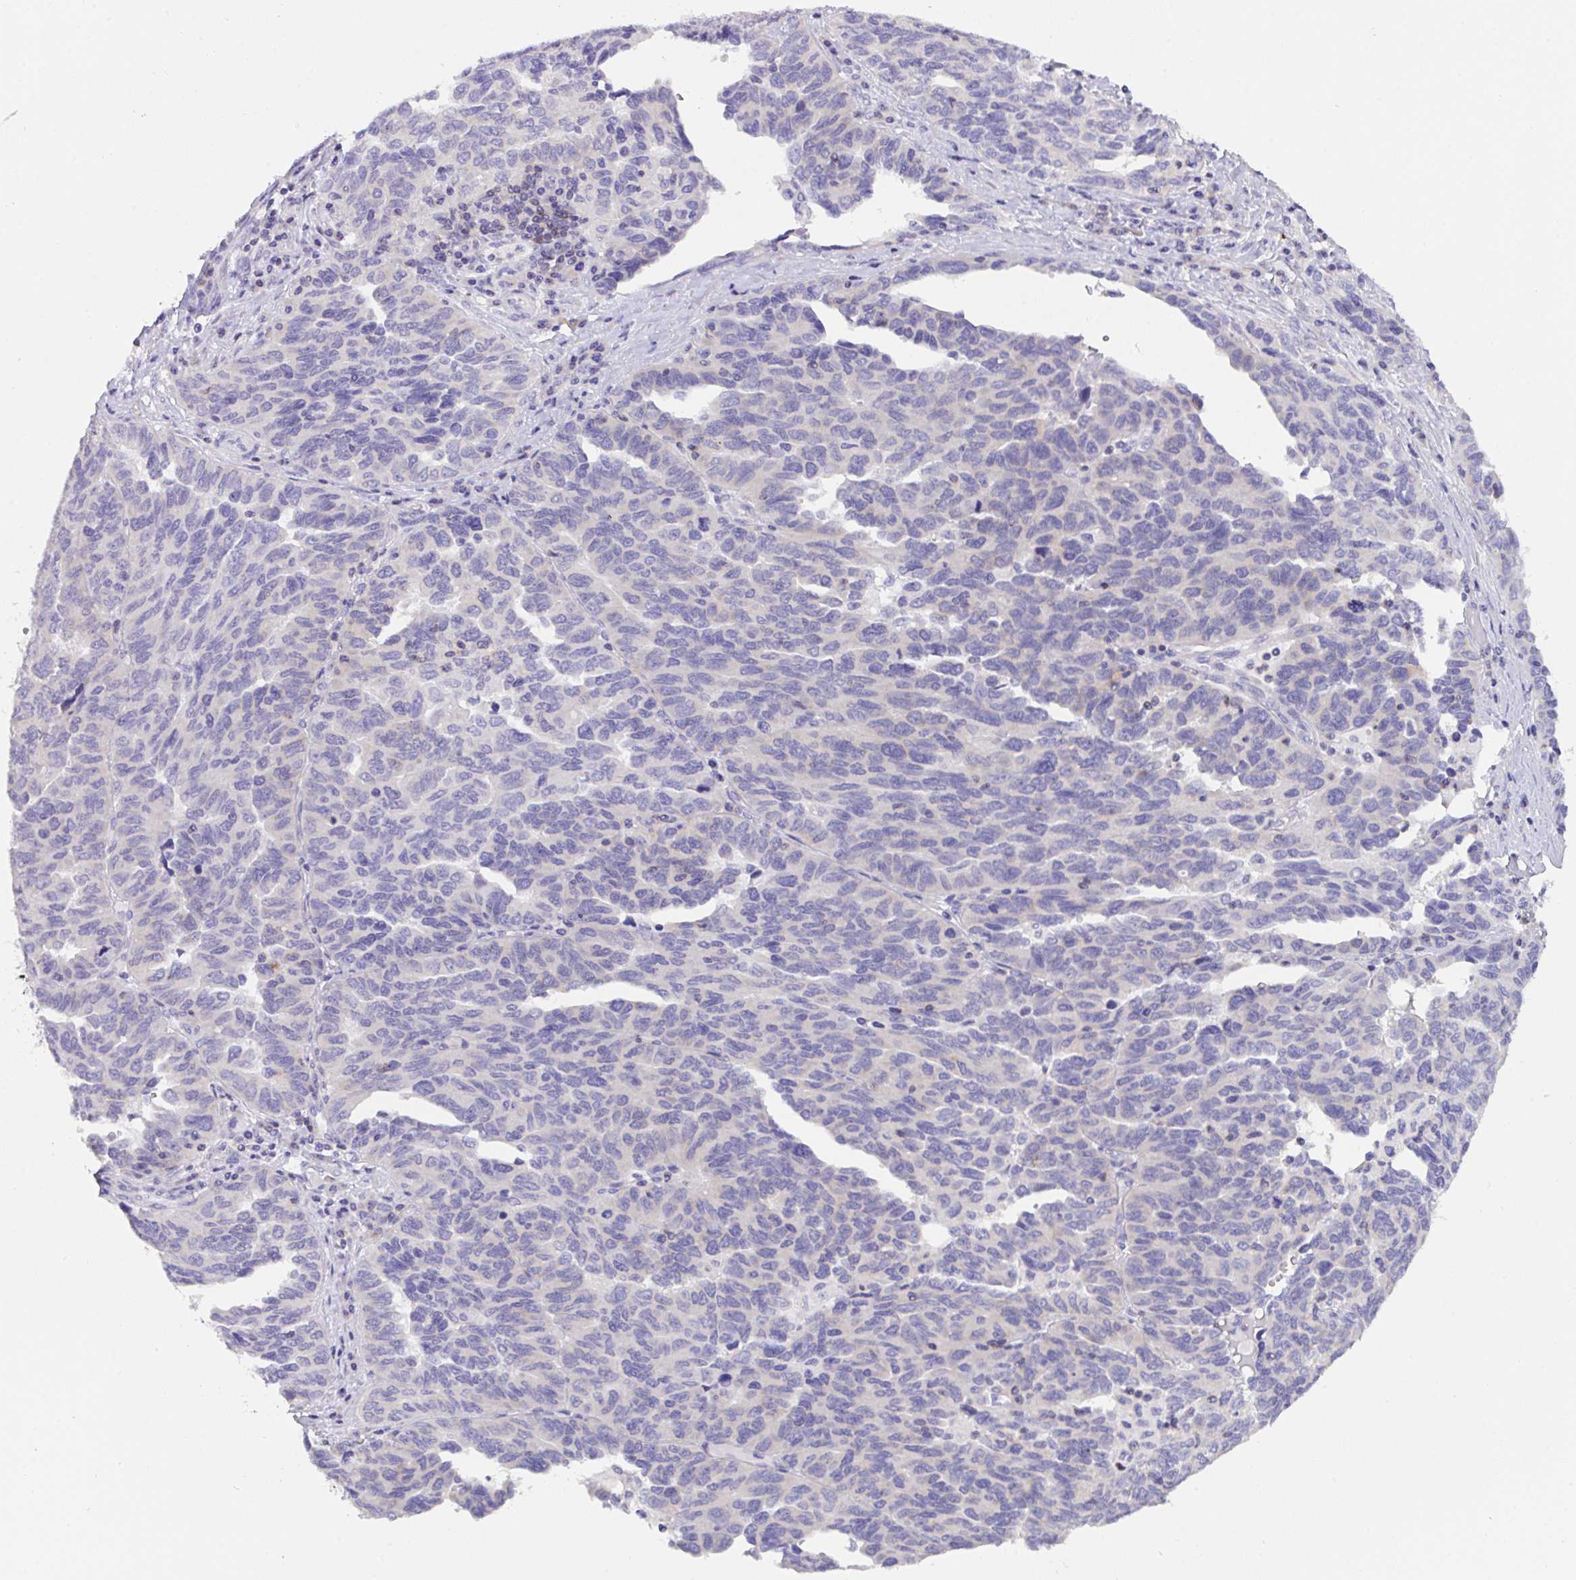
{"staining": {"intensity": "negative", "quantity": "none", "location": "none"}, "tissue": "ovarian cancer", "cell_type": "Tumor cells", "image_type": "cancer", "snomed": [{"axis": "morphology", "description": "Cystadenocarcinoma, serous, NOS"}, {"axis": "topography", "description": "Ovary"}], "caption": "The image demonstrates no staining of tumor cells in serous cystadenocarcinoma (ovarian).", "gene": "MIA3", "patient": {"sex": "female", "age": 64}}